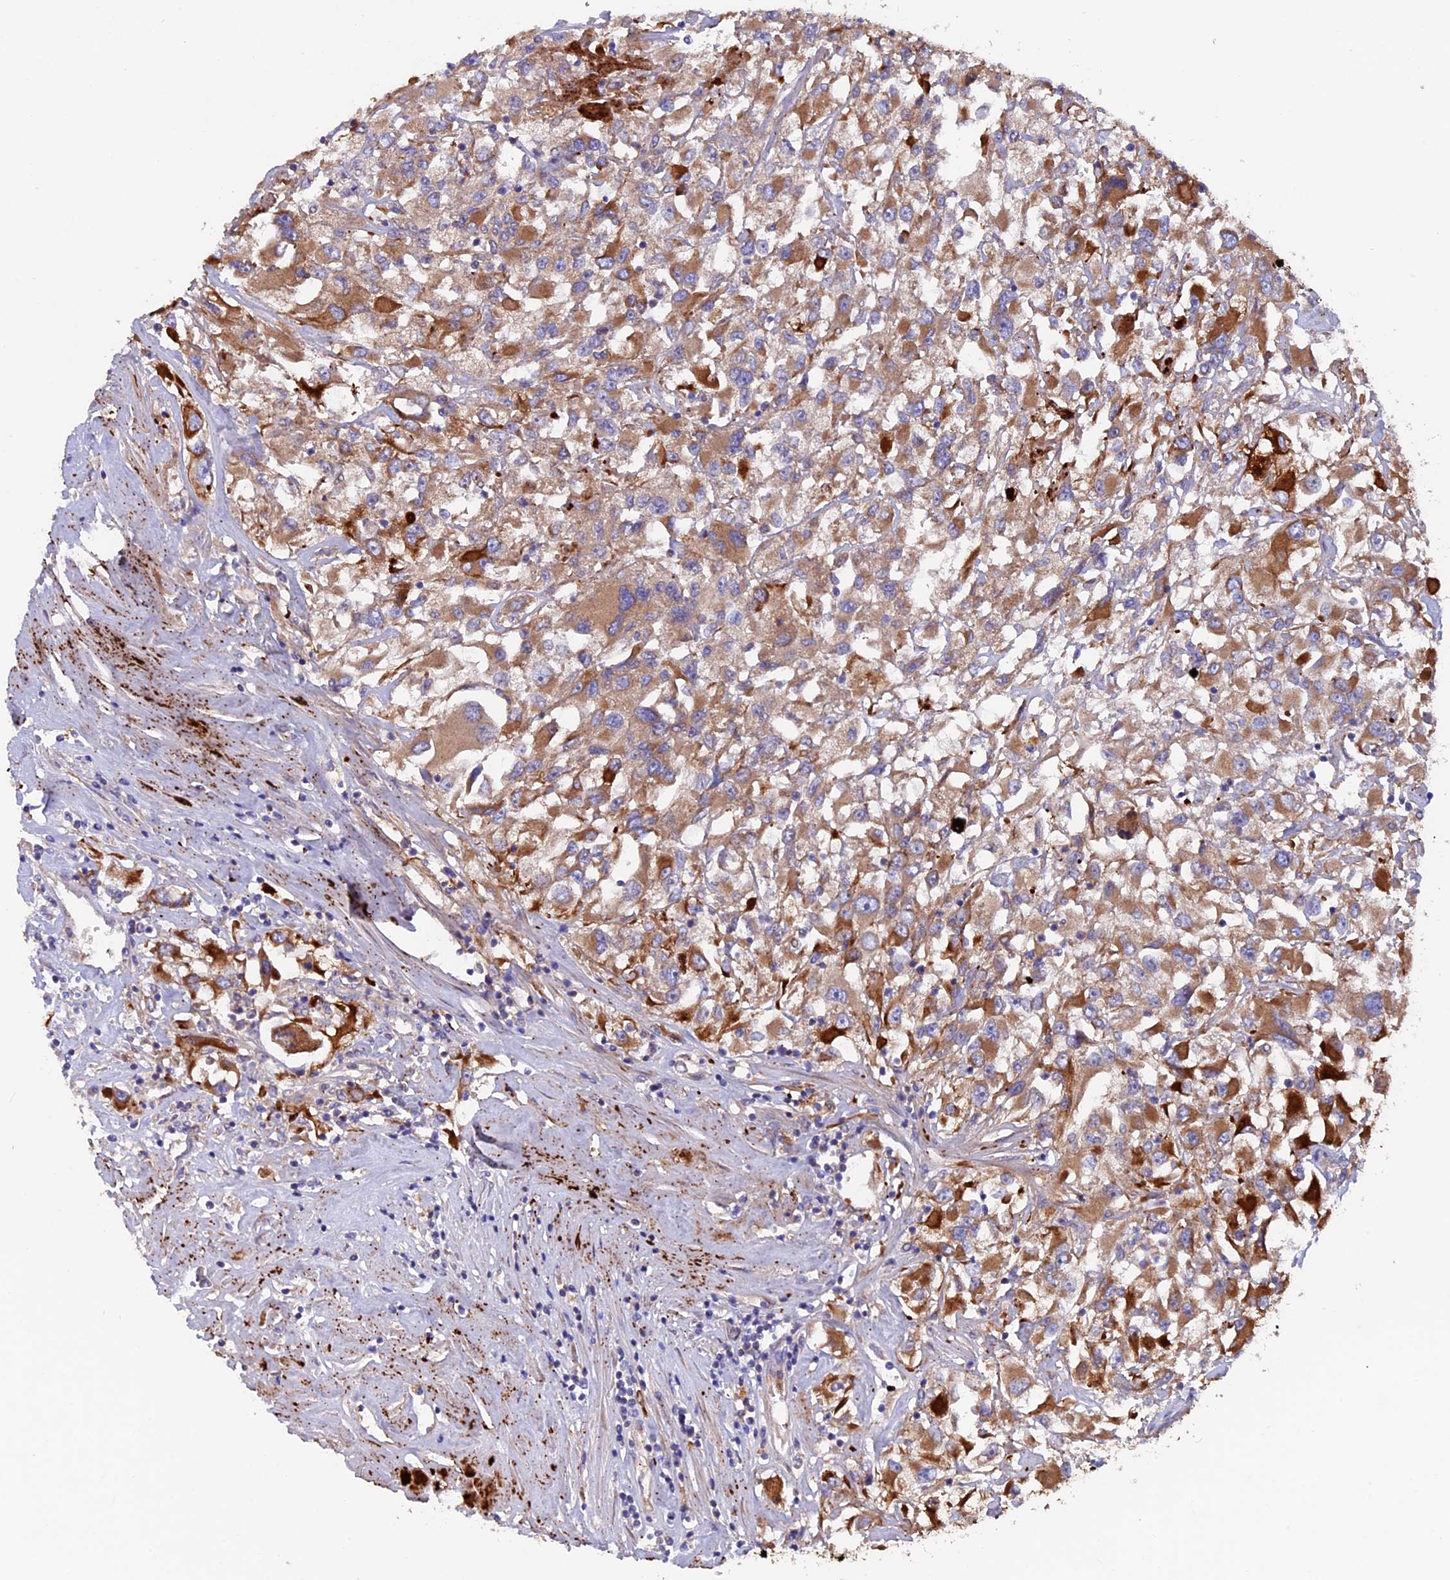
{"staining": {"intensity": "moderate", "quantity": ">75%", "location": "cytoplasmic/membranous"}, "tissue": "renal cancer", "cell_type": "Tumor cells", "image_type": "cancer", "snomed": [{"axis": "morphology", "description": "Adenocarcinoma, NOS"}, {"axis": "topography", "description": "Kidney"}], "caption": "An immunohistochemistry (IHC) image of neoplastic tissue is shown. Protein staining in brown highlights moderate cytoplasmic/membranous positivity in adenocarcinoma (renal) within tumor cells.", "gene": "PTPN9", "patient": {"sex": "female", "age": 52}}